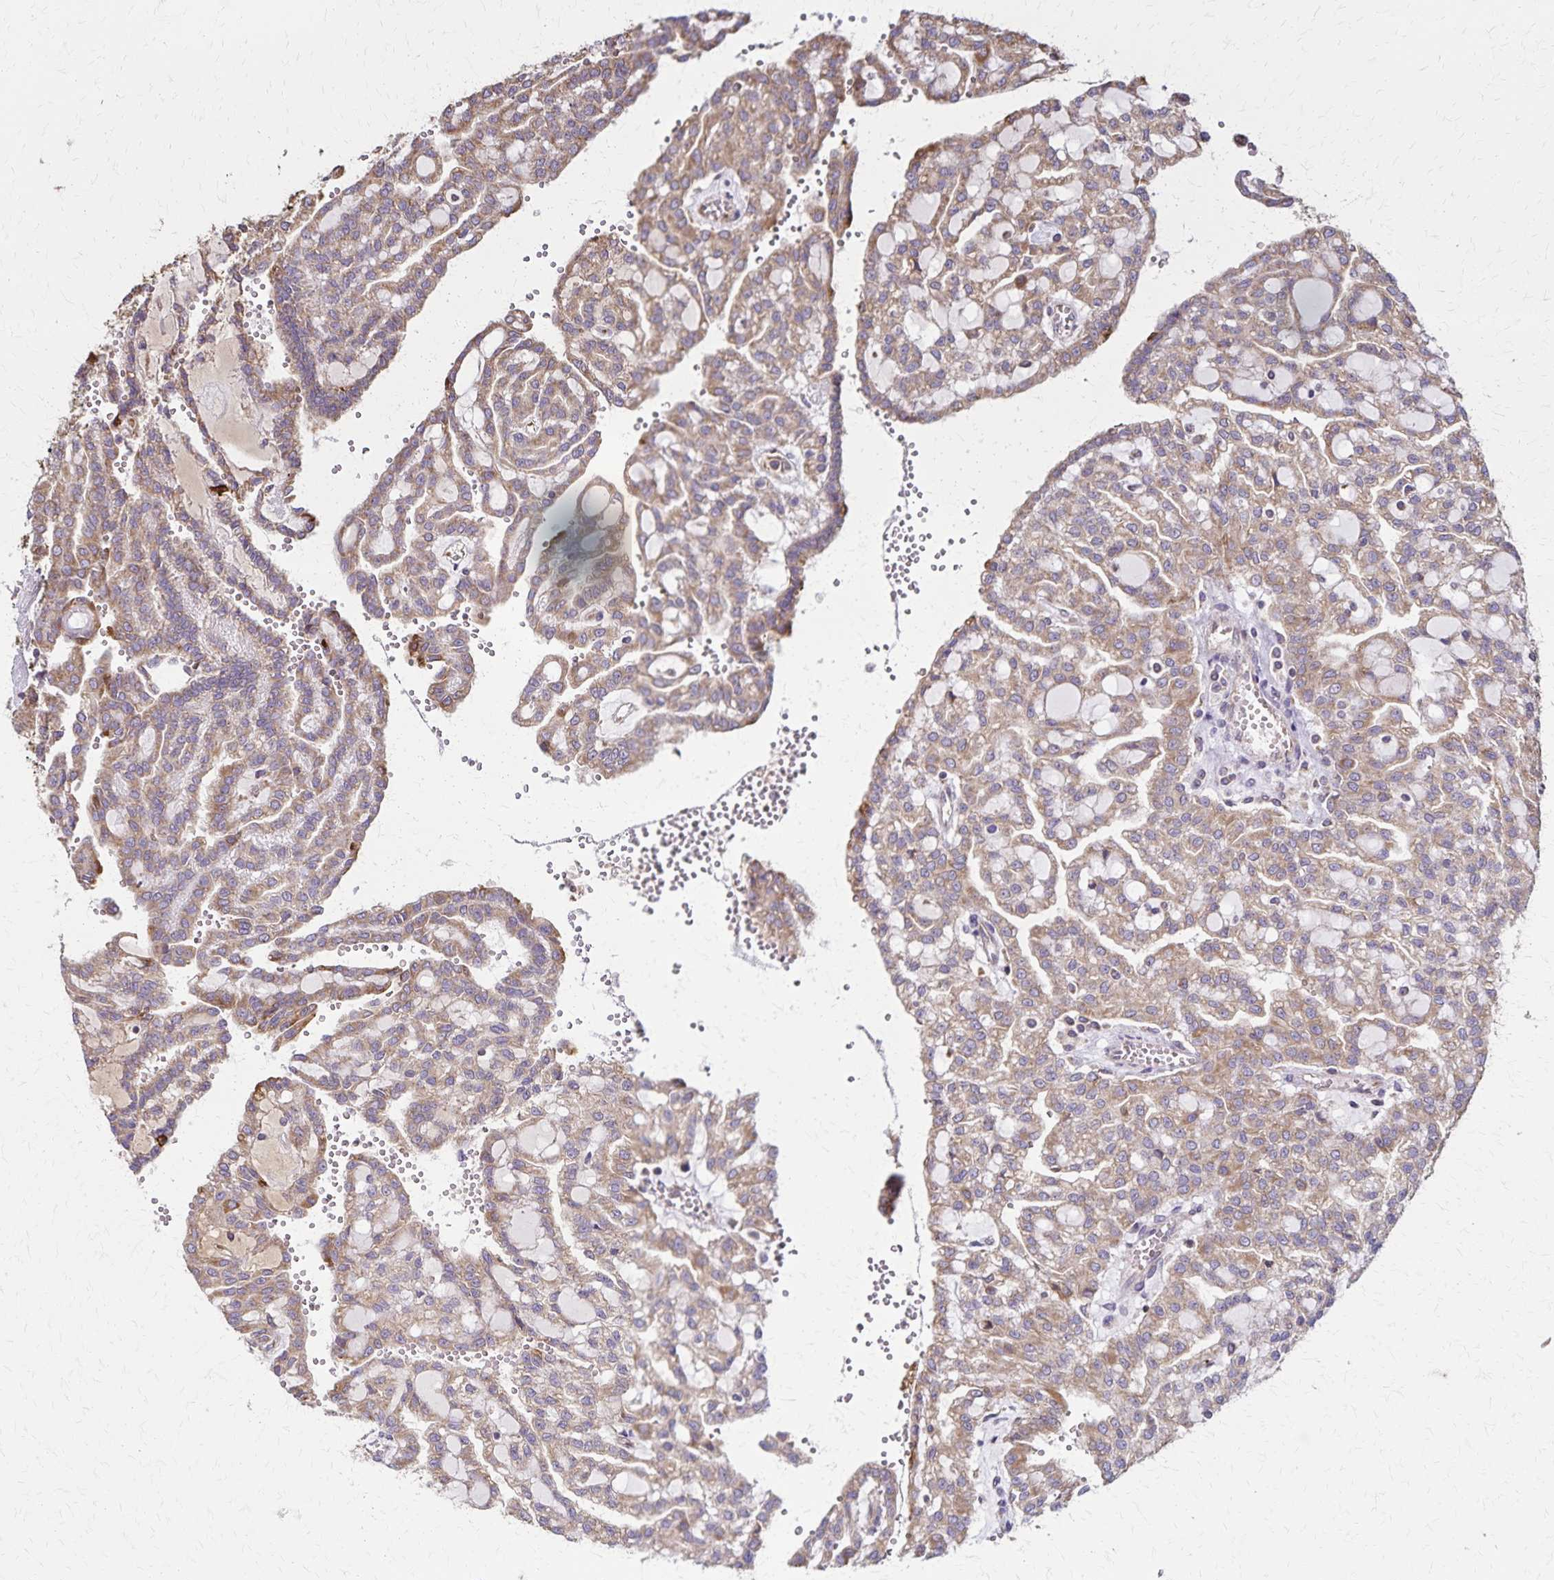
{"staining": {"intensity": "moderate", "quantity": ">75%", "location": "cytoplasmic/membranous"}, "tissue": "renal cancer", "cell_type": "Tumor cells", "image_type": "cancer", "snomed": [{"axis": "morphology", "description": "Adenocarcinoma, NOS"}, {"axis": "topography", "description": "Kidney"}], "caption": "Renal cancer stained with immunohistochemistry (IHC) reveals moderate cytoplasmic/membranous positivity in about >75% of tumor cells.", "gene": "RNF10", "patient": {"sex": "male", "age": 63}}